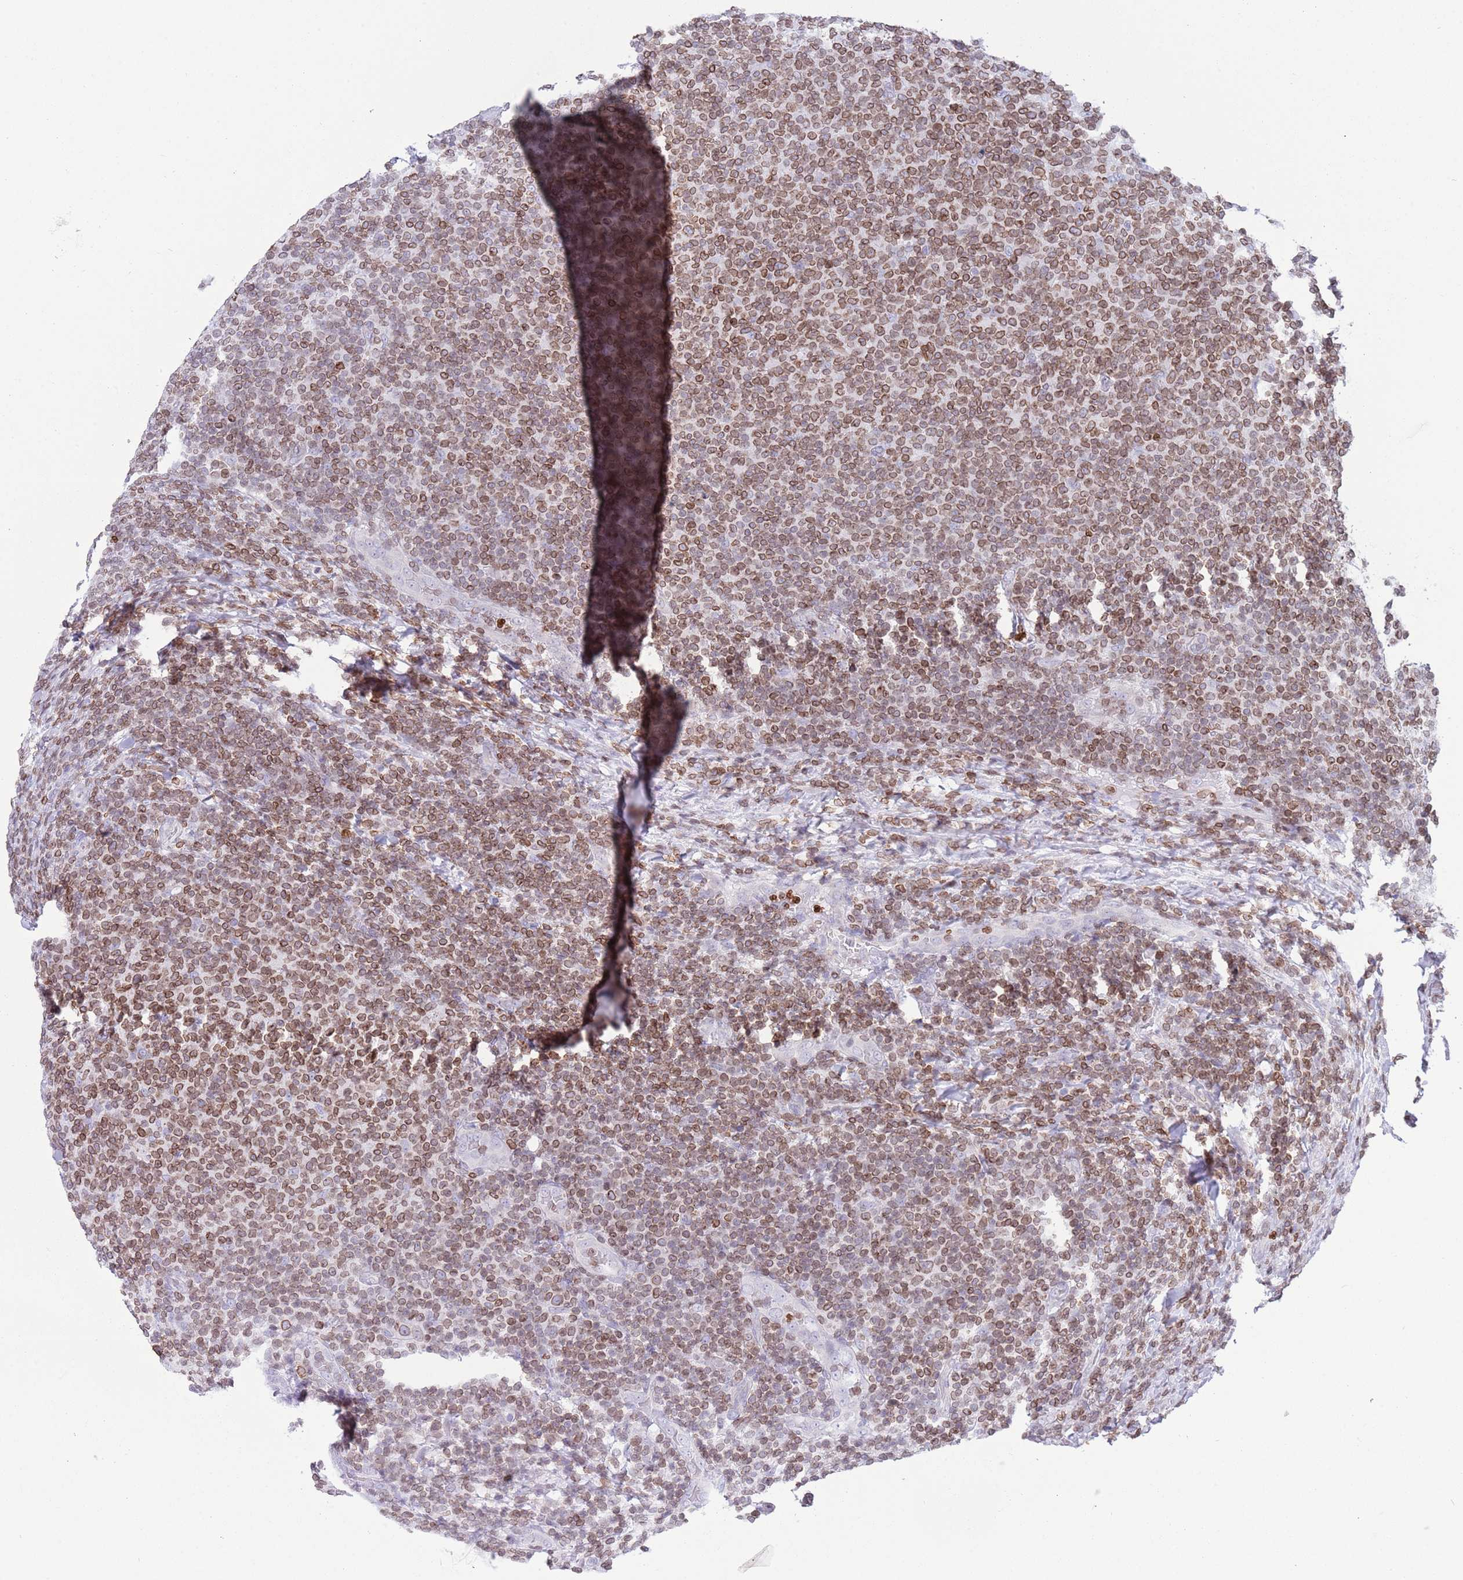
{"staining": {"intensity": "moderate", "quantity": ">75%", "location": "cytoplasmic/membranous,nuclear"}, "tissue": "lymphoma", "cell_type": "Tumor cells", "image_type": "cancer", "snomed": [{"axis": "morphology", "description": "Malignant lymphoma, non-Hodgkin's type, Low grade"}, {"axis": "topography", "description": "Lymph node"}], "caption": "The immunohistochemical stain highlights moderate cytoplasmic/membranous and nuclear positivity in tumor cells of lymphoma tissue.", "gene": "LBR", "patient": {"sex": "male", "age": 66}}